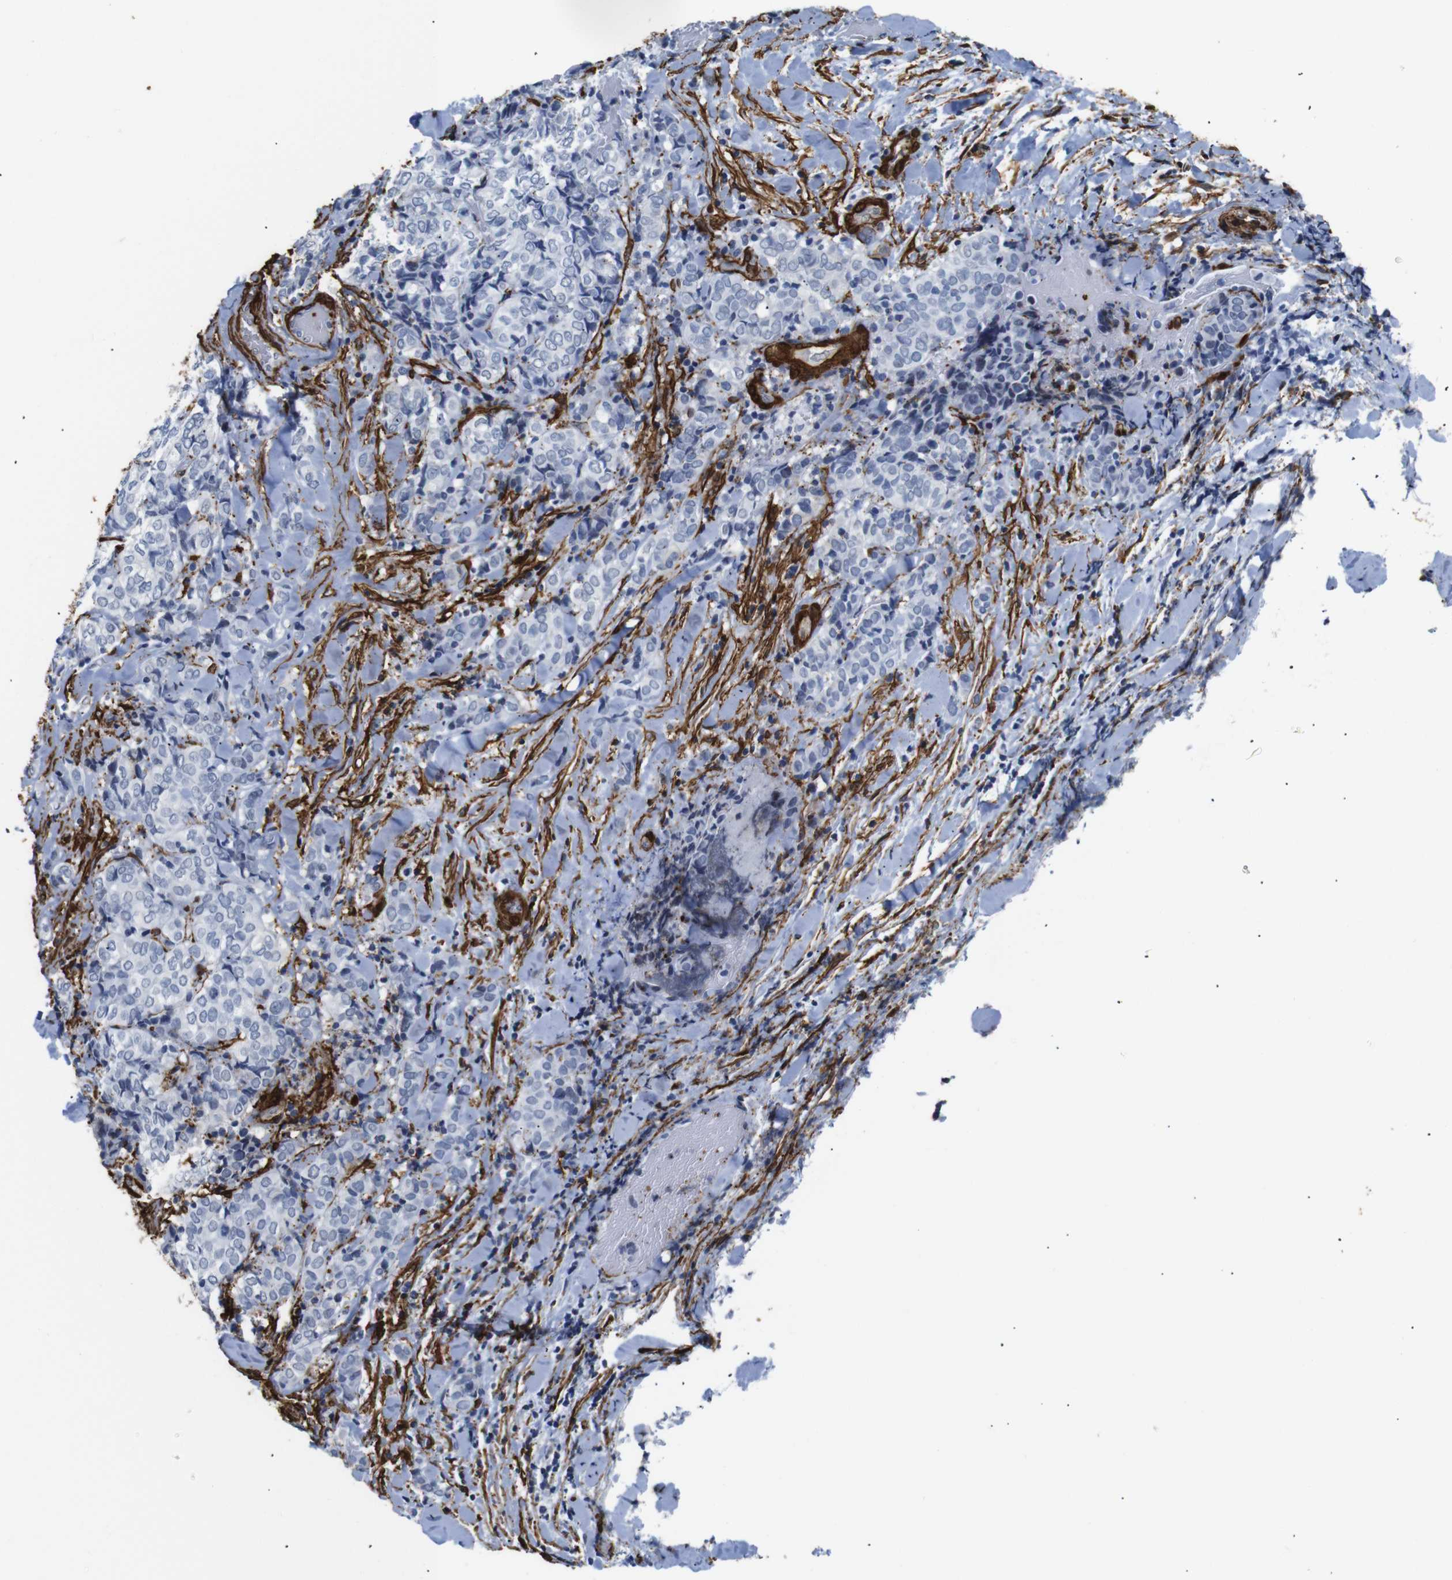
{"staining": {"intensity": "negative", "quantity": "none", "location": "none"}, "tissue": "thyroid cancer", "cell_type": "Tumor cells", "image_type": "cancer", "snomed": [{"axis": "morphology", "description": "Normal tissue, NOS"}, {"axis": "morphology", "description": "Papillary adenocarcinoma, NOS"}, {"axis": "topography", "description": "Thyroid gland"}], "caption": "Immunohistochemistry (IHC) micrograph of thyroid papillary adenocarcinoma stained for a protein (brown), which displays no positivity in tumor cells.", "gene": "ACTA2", "patient": {"sex": "female", "age": 30}}